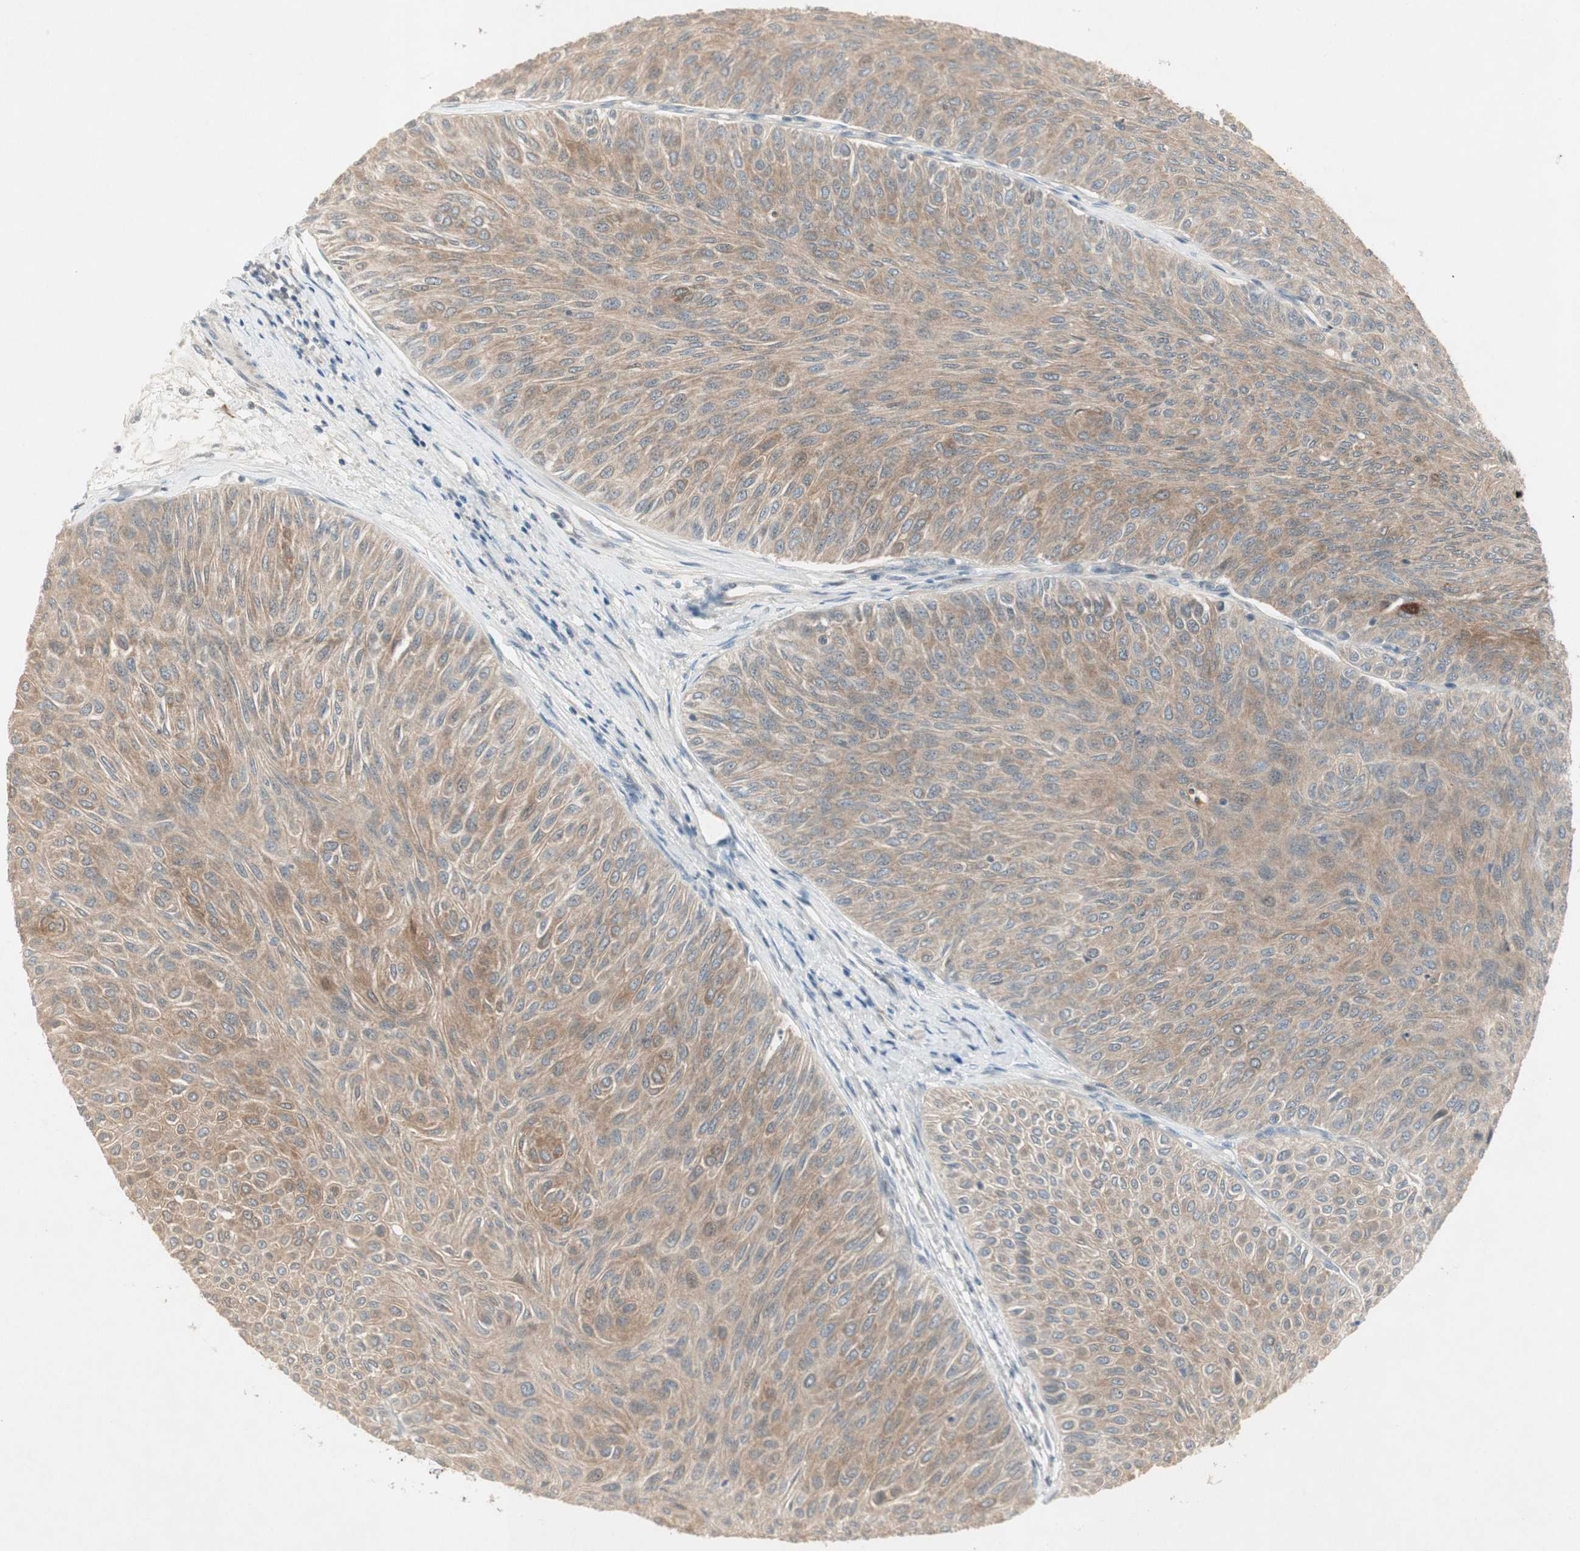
{"staining": {"intensity": "weak", "quantity": "25%-75%", "location": "cytoplasmic/membranous"}, "tissue": "urothelial cancer", "cell_type": "Tumor cells", "image_type": "cancer", "snomed": [{"axis": "morphology", "description": "Urothelial carcinoma, Low grade"}, {"axis": "topography", "description": "Urinary bladder"}], "caption": "This histopathology image reveals IHC staining of urothelial cancer, with low weak cytoplasmic/membranous staining in approximately 25%-75% of tumor cells.", "gene": "ACSL5", "patient": {"sex": "male", "age": 78}}